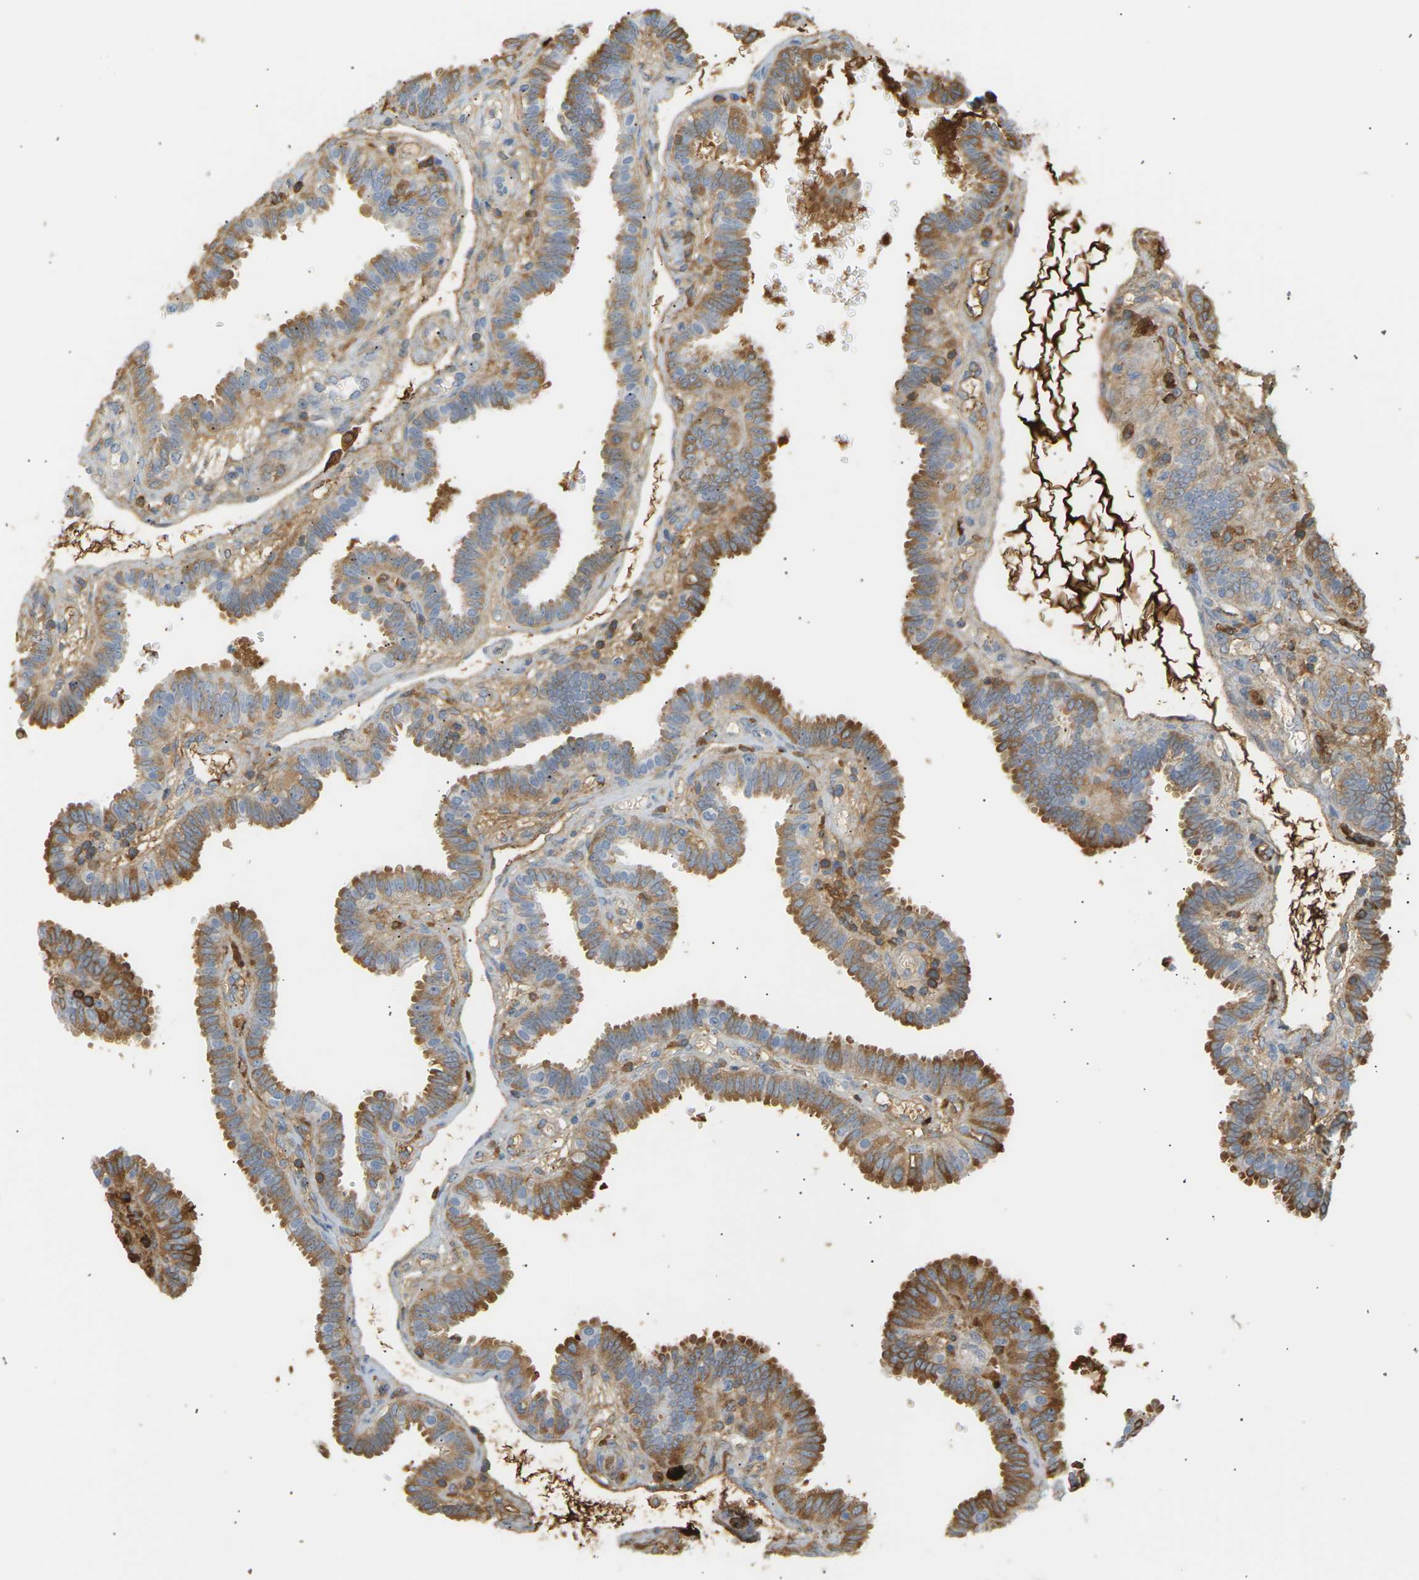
{"staining": {"intensity": "moderate", "quantity": "25%-75%", "location": "cytoplasmic/membranous"}, "tissue": "fallopian tube", "cell_type": "Glandular cells", "image_type": "normal", "snomed": [{"axis": "morphology", "description": "Normal tissue, NOS"}, {"axis": "topography", "description": "Fallopian tube"}], "caption": "The immunohistochemical stain highlights moderate cytoplasmic/membranous staining in glandular cells of unremarkable fallopian tube. (Stains: DAB in brown, nuclei in blue, Microscopy: brightfield microscopy at high magnification).", "gene": "IGLC3", "patient": {"sex": "female", "age": 32}}